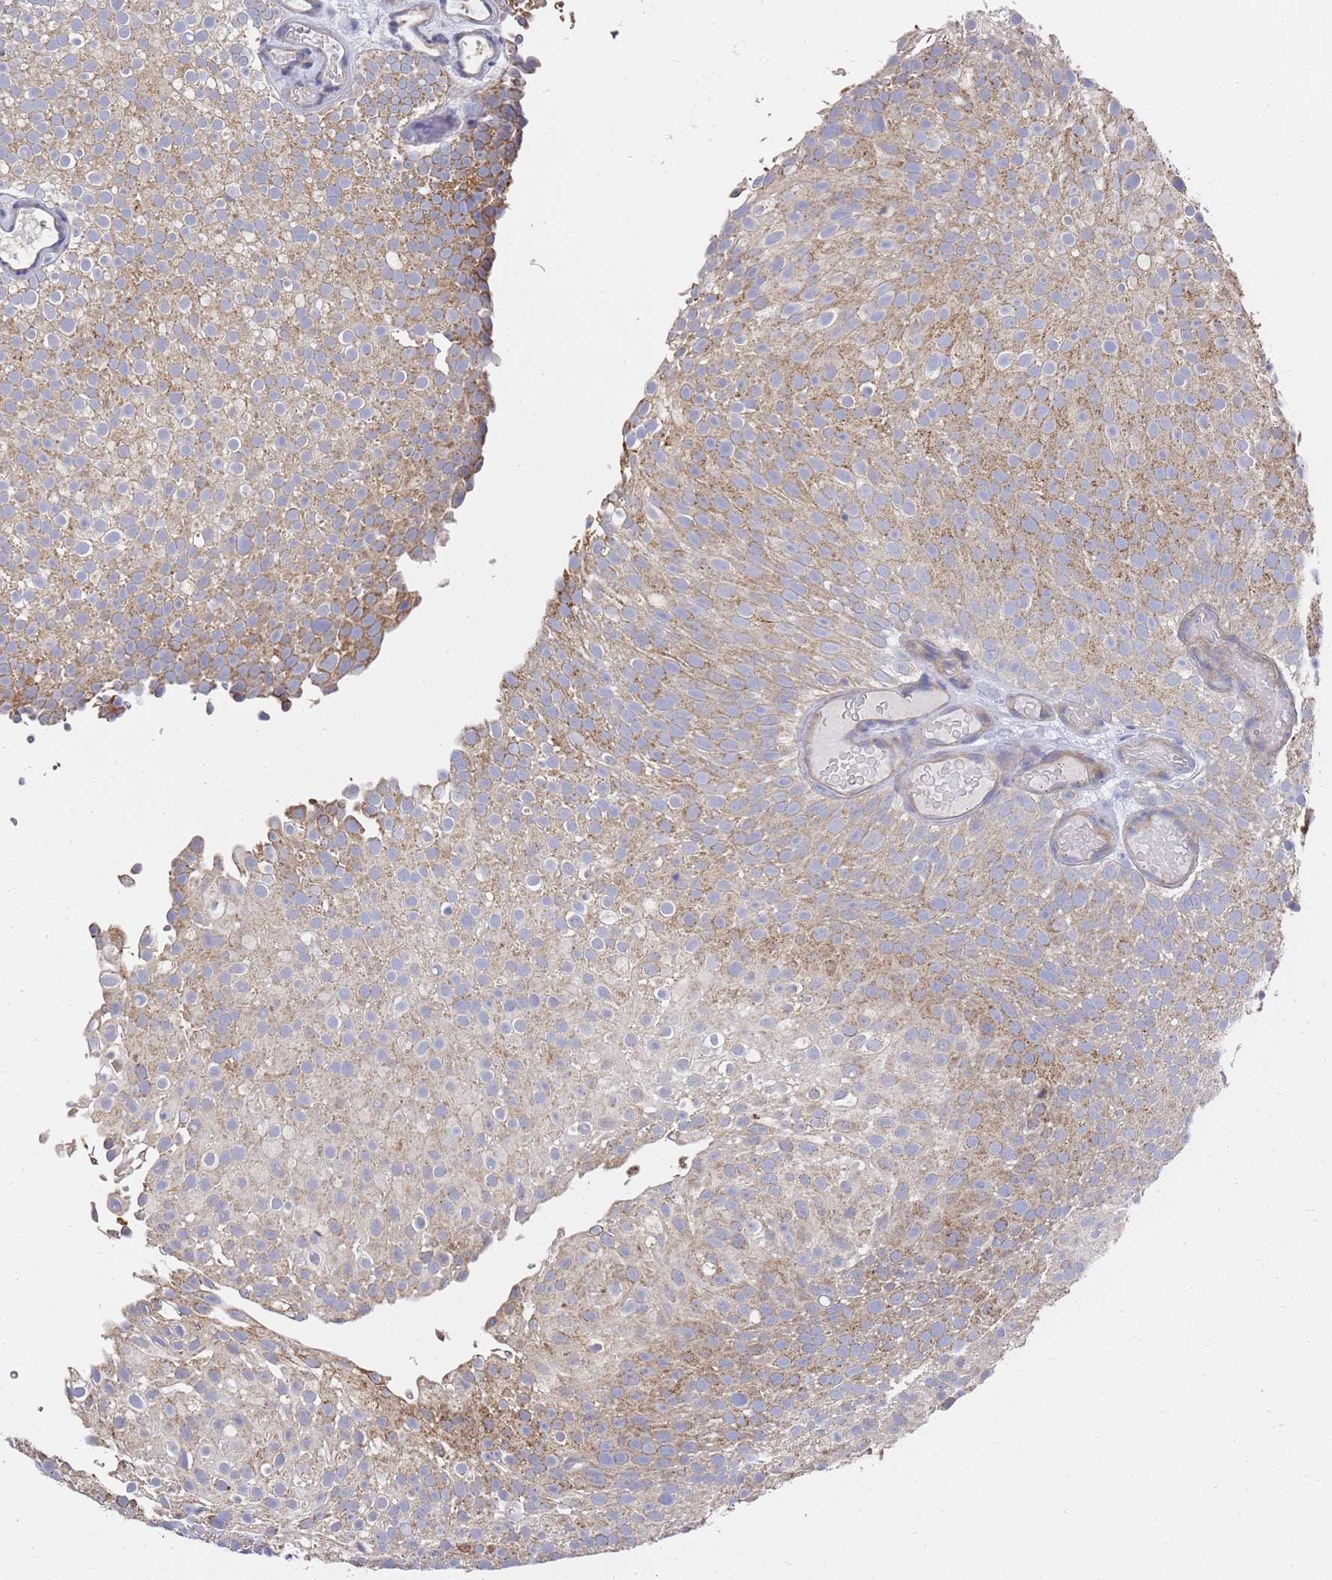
{"staining": {"intensity": "moderate", "quantity": "25%-75%", "location": "cytoplasmic/membranous"}, "tissue": "urothelial cancer", "cell_type": "Tumor cells", "image_type": "cancer", "snomed": [{"axis": "morphology", "description": "Urothelial carcinoma, Low grade"}, {"axis": "topography", "description": "Urinary bladder"}], "caption": "Immunohistochemistry photomicrograph of urothelial cancer stained for a protein (brown), which demonstrates medium levels of moderate cytoplasmic/membranous positivity in approximately 25%-75% of tumor cells.", "gene": "SCAPER", "patient": {"sex": "male", "age": 78}}